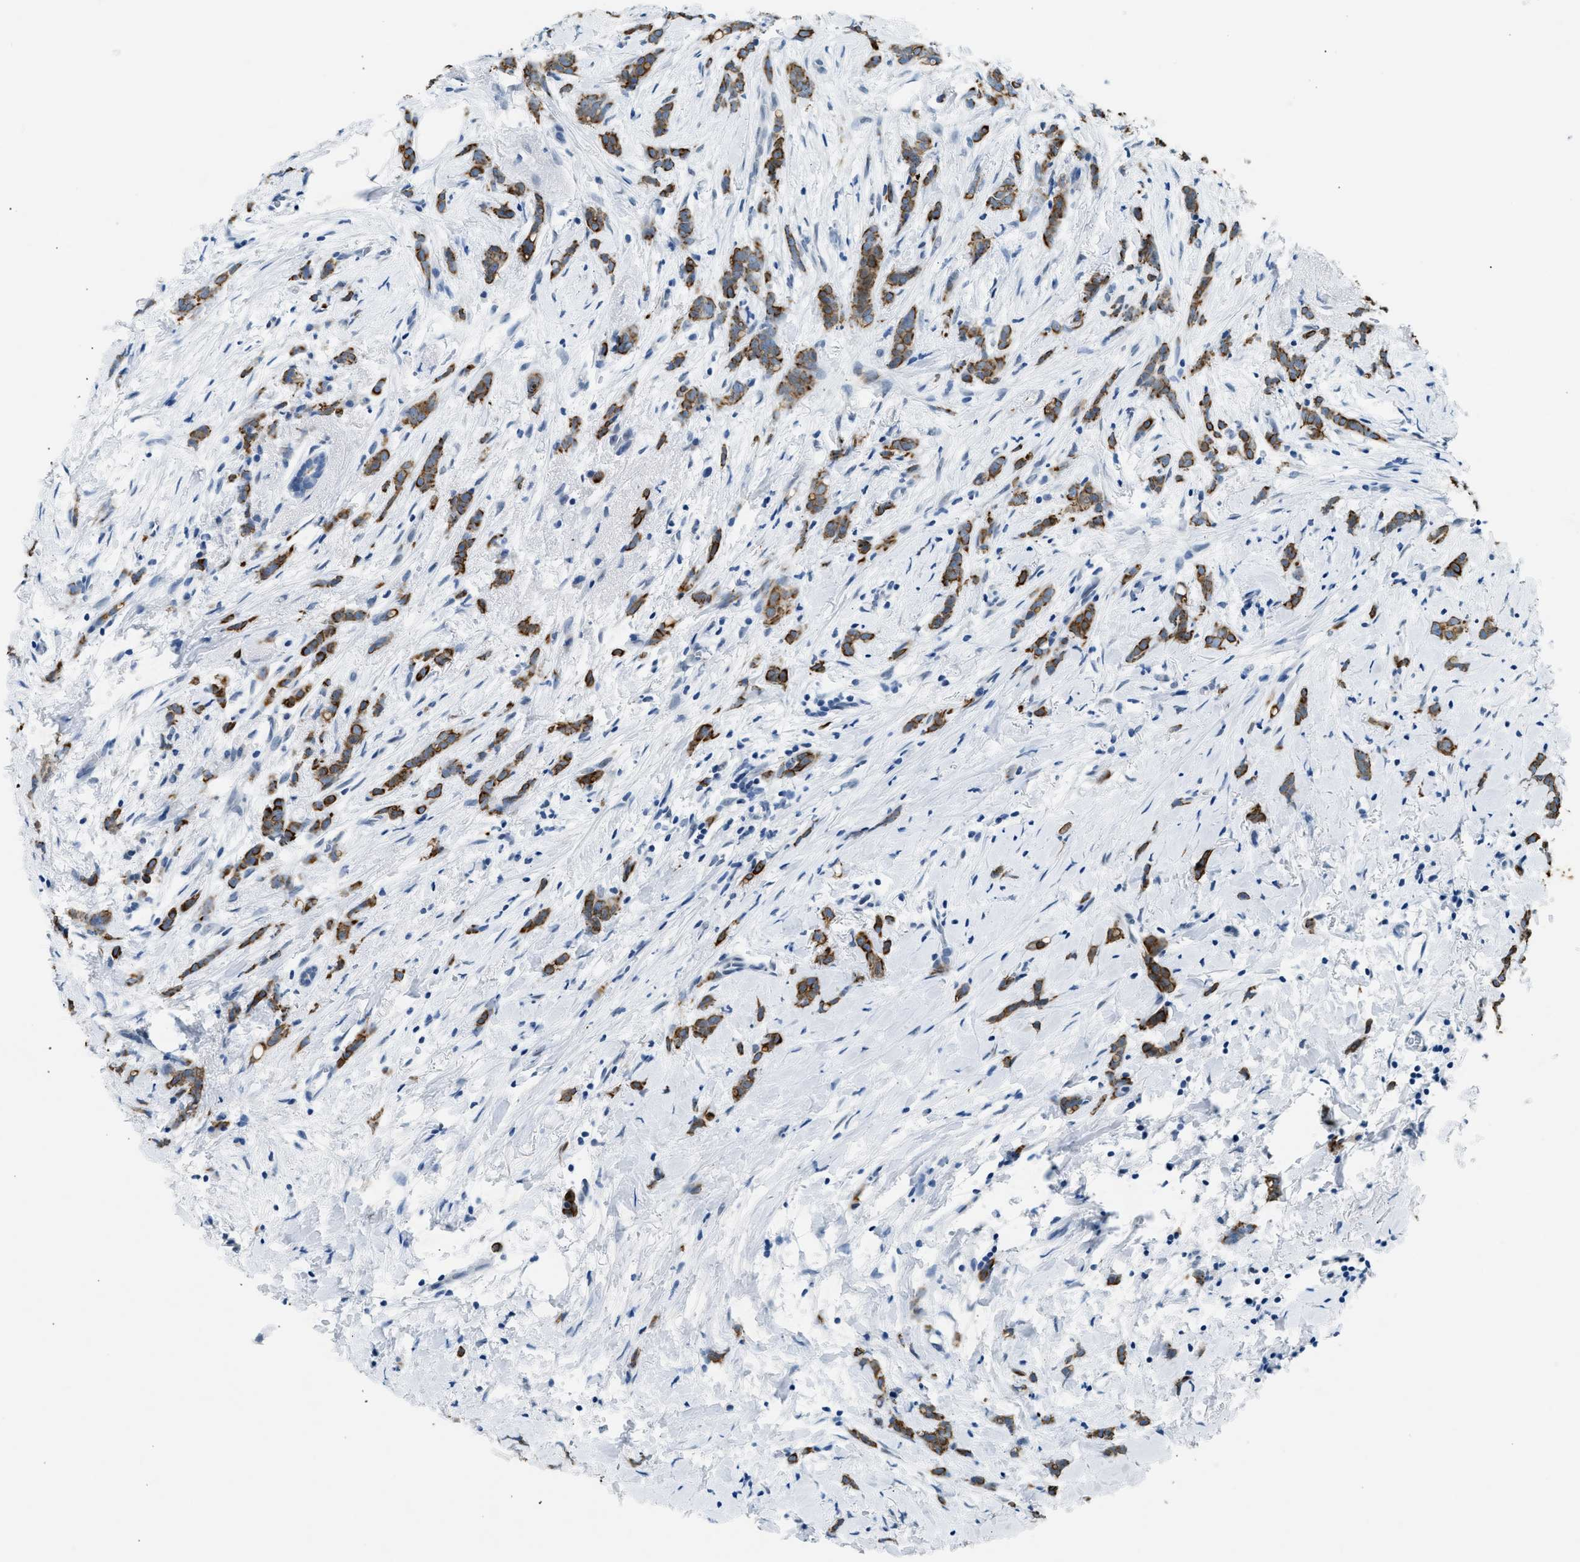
{"staining": {"intensity": "strong", "quantity": "25%-75%", "location": "cytoplasmic/membranous"}, "tissue": "breast cancer", "cell_type": "Tumor cells", "image_type": "cancer", "snomed": [{"axis": "morphology", "description": "Lobular carcinoma, in situ"}, {"axis": "morphology", "description": "Lobular carcinoma"}, {"axis": "topography", "description": "Breast"}], "caption": "Strong cytoplasmic/membranous protein staining is appreciated in approximately 25%-75% of tumor cells in lobular carcinoma (breast).", "gene": "CFAP20", "patient": {"sex": "female", "age": 41}}